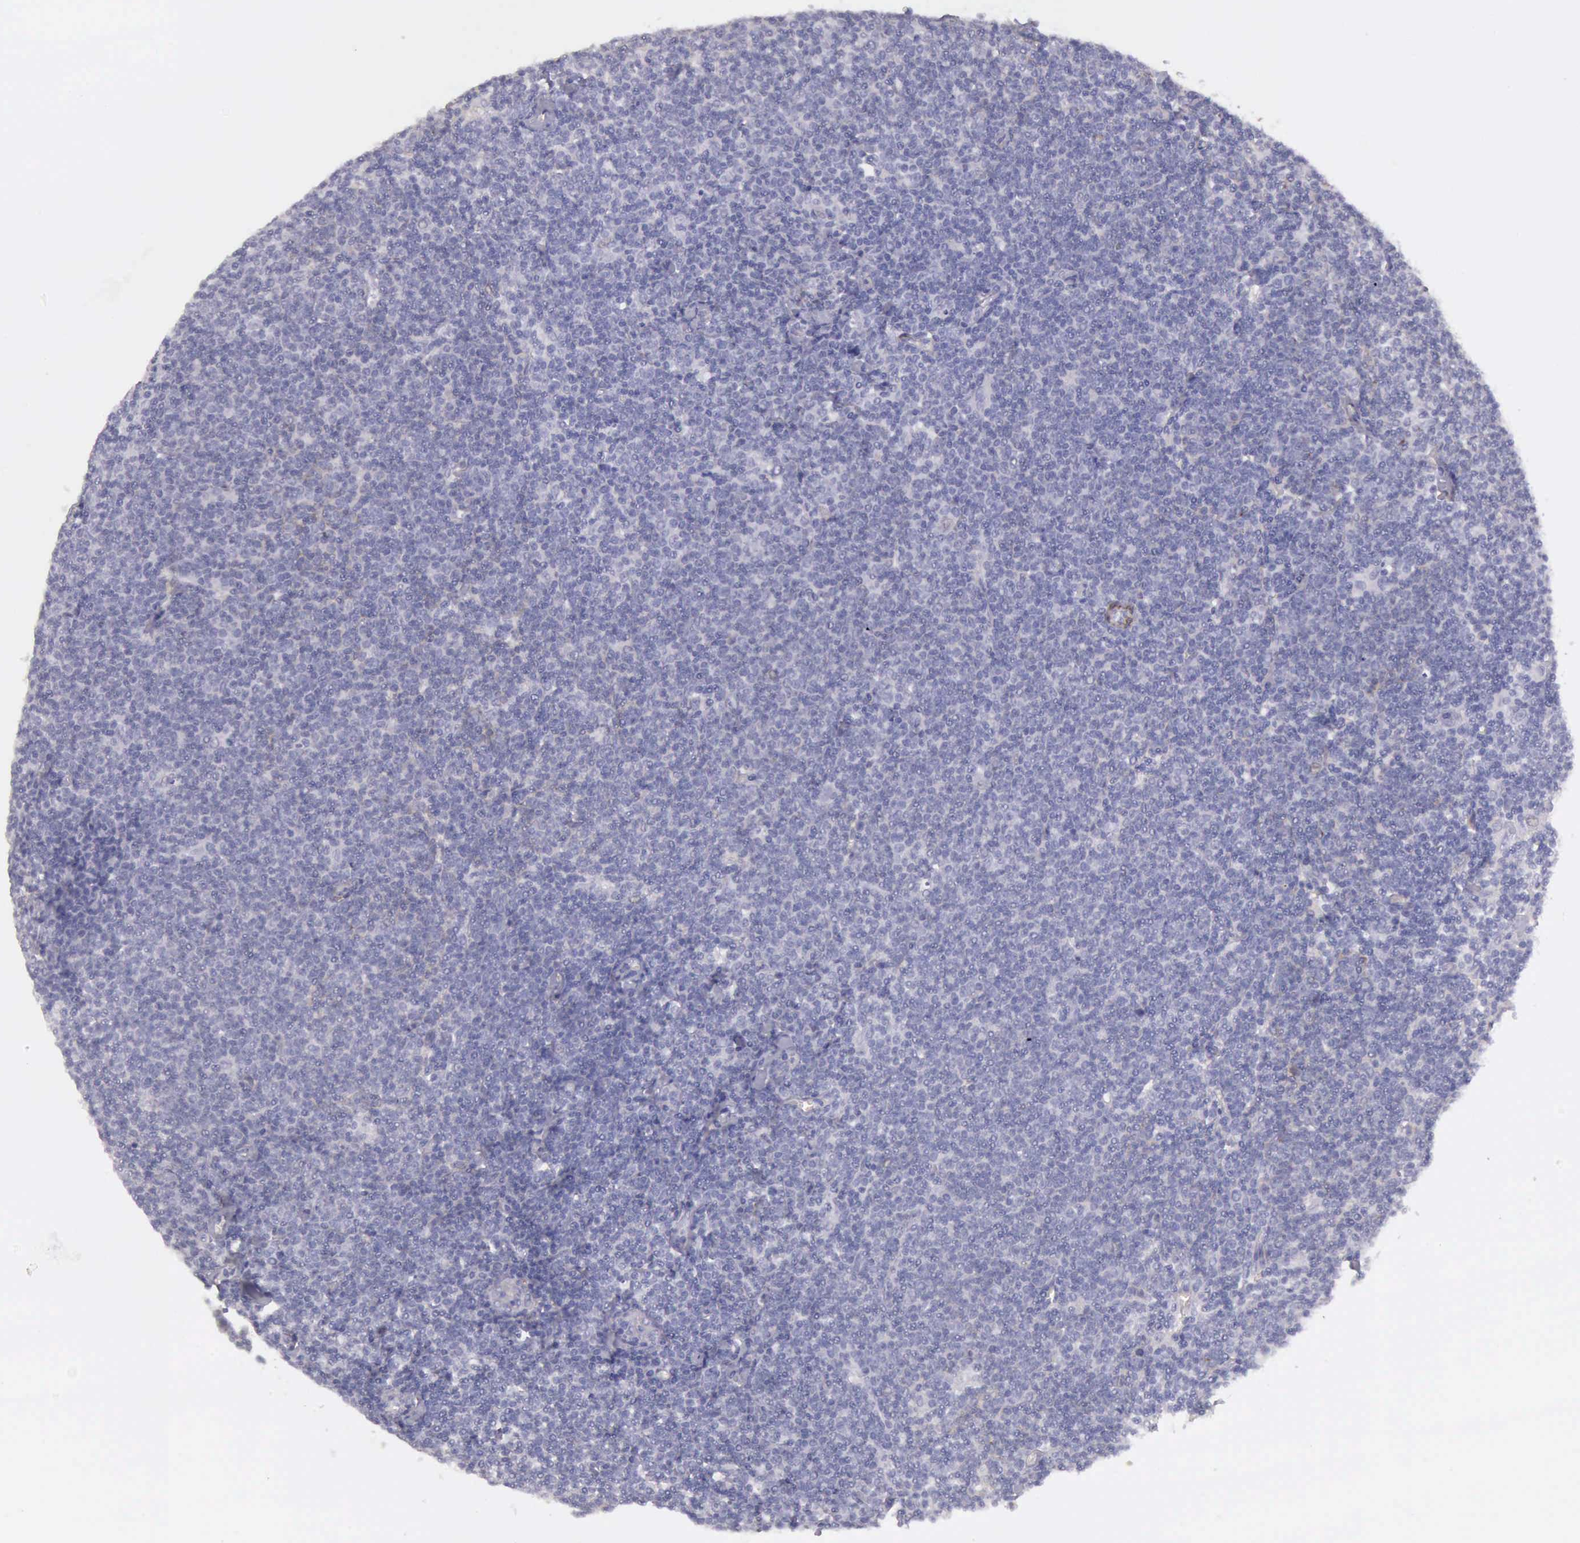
{"staining": {"intensity": "negative", "quantity": "none", "location": "none"}, "tissue": "lymphoma", "cell_type": "Tumor cells", "image_type": "cancer", "snomed": [{"axis": "morphology", "description": "Malignant lymphoma, non-Hodgkin's type, Low grade"}, {"axis": "topography", "description": "Lymph node"}], "caption": "An immunohistochemistry histopathology image of low-grade malignant lymphoma, non-Hodgkin's type is shown. There is no staining in tumor cells of low-grade malignant lymphoma, non-Hodgkin's type.", "gene": "AOC3", "patient": {"sex": "male", "age": 65}}